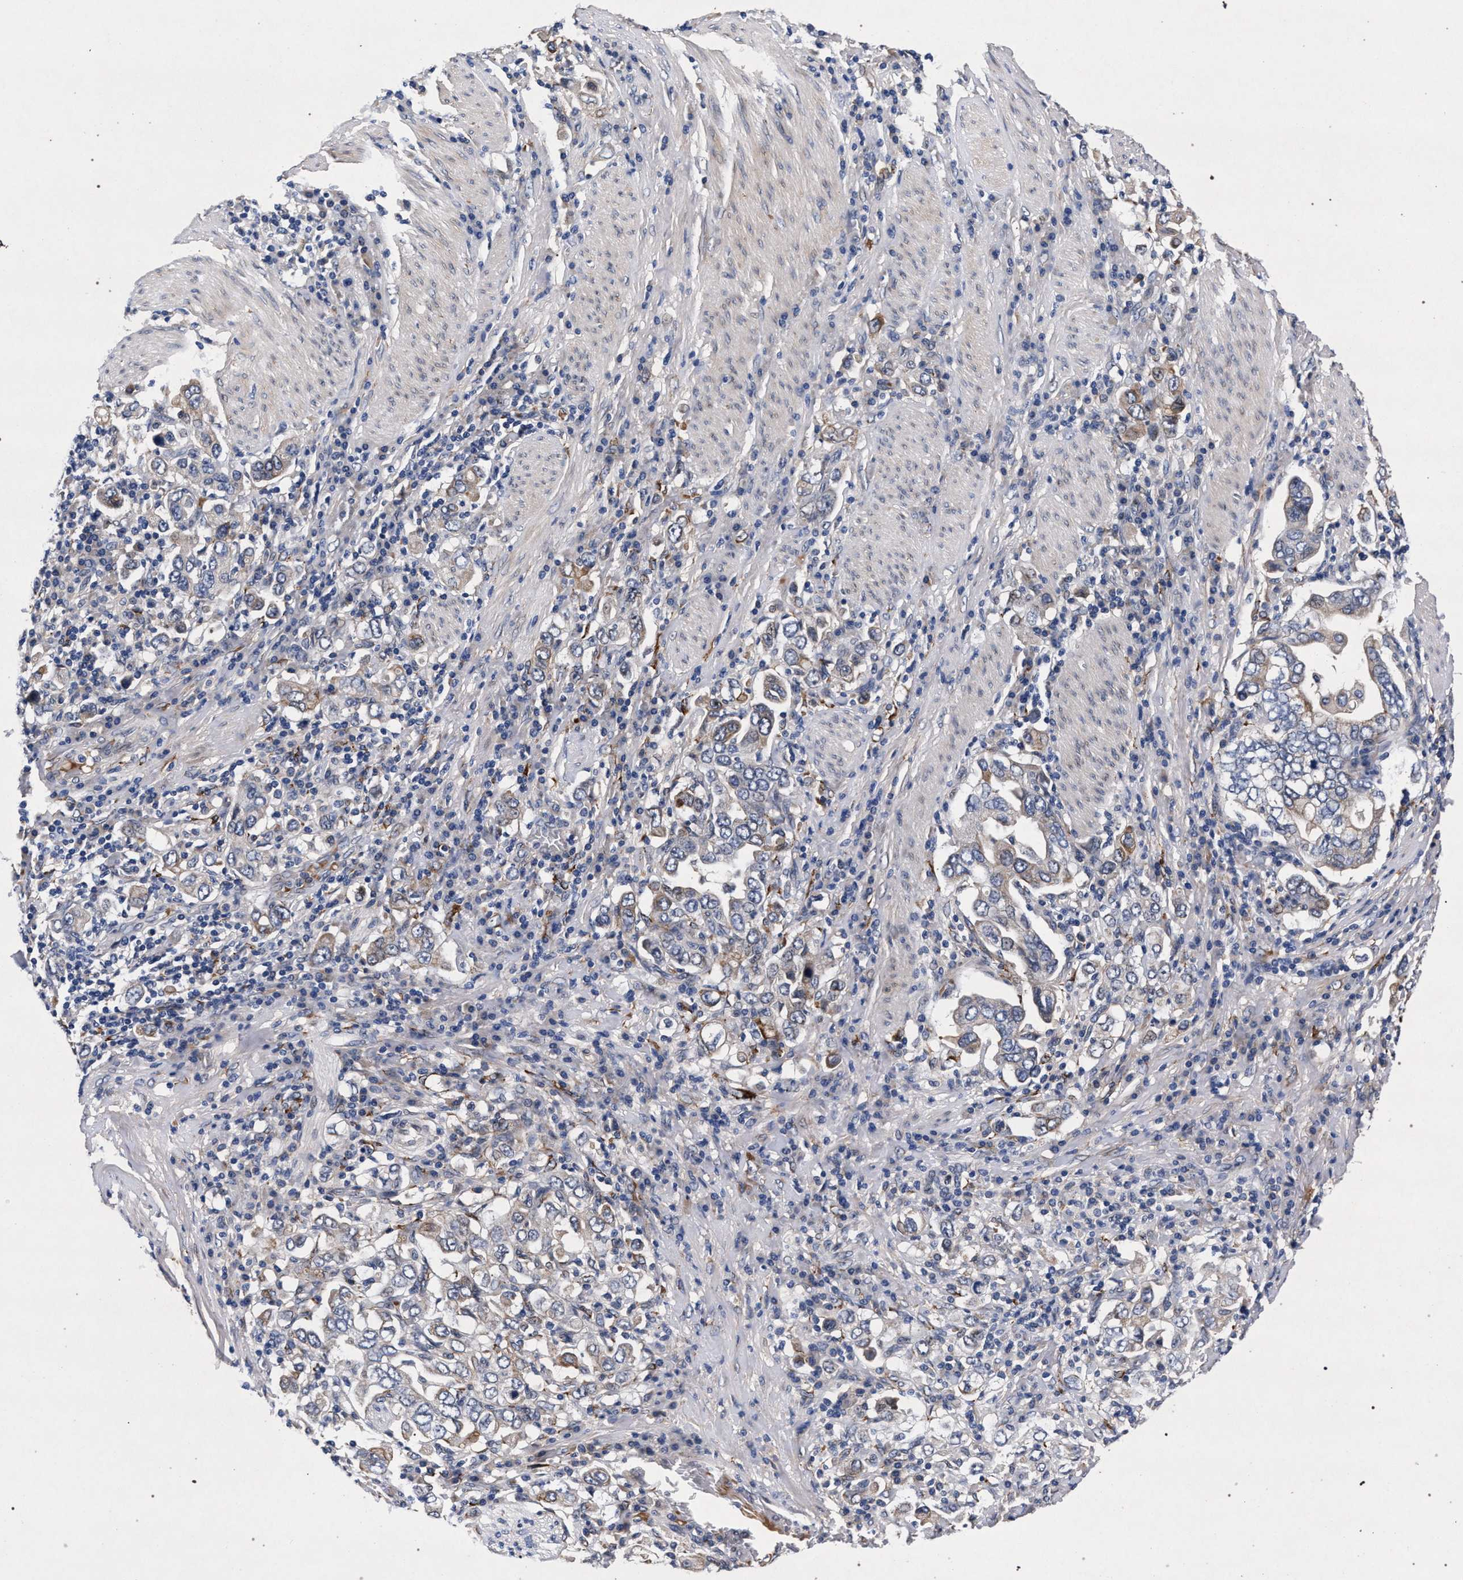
{"staining": {"intensity": "weak", "quantity": "<25%", "location": "cytoplasmic/membranous"}, "tissue": "stomach cancer", "cell_type": "Tumor cells", "image_type": "cancer", "snomed": [{"axis": "morphology", "description": "Adenocarcinoma, NOS"}, {"axis": "topography", "description": "Stomach, upper"}], "caption": "Tumor cells show no significant protein positivity in stomach cancer (adenocarcinoma). (DAB (3,3'-diaminobenzidine) immunohistochemistry, high magnification).", "gene": "NEK7", "patient": {"sex": "male", "age": 62}}